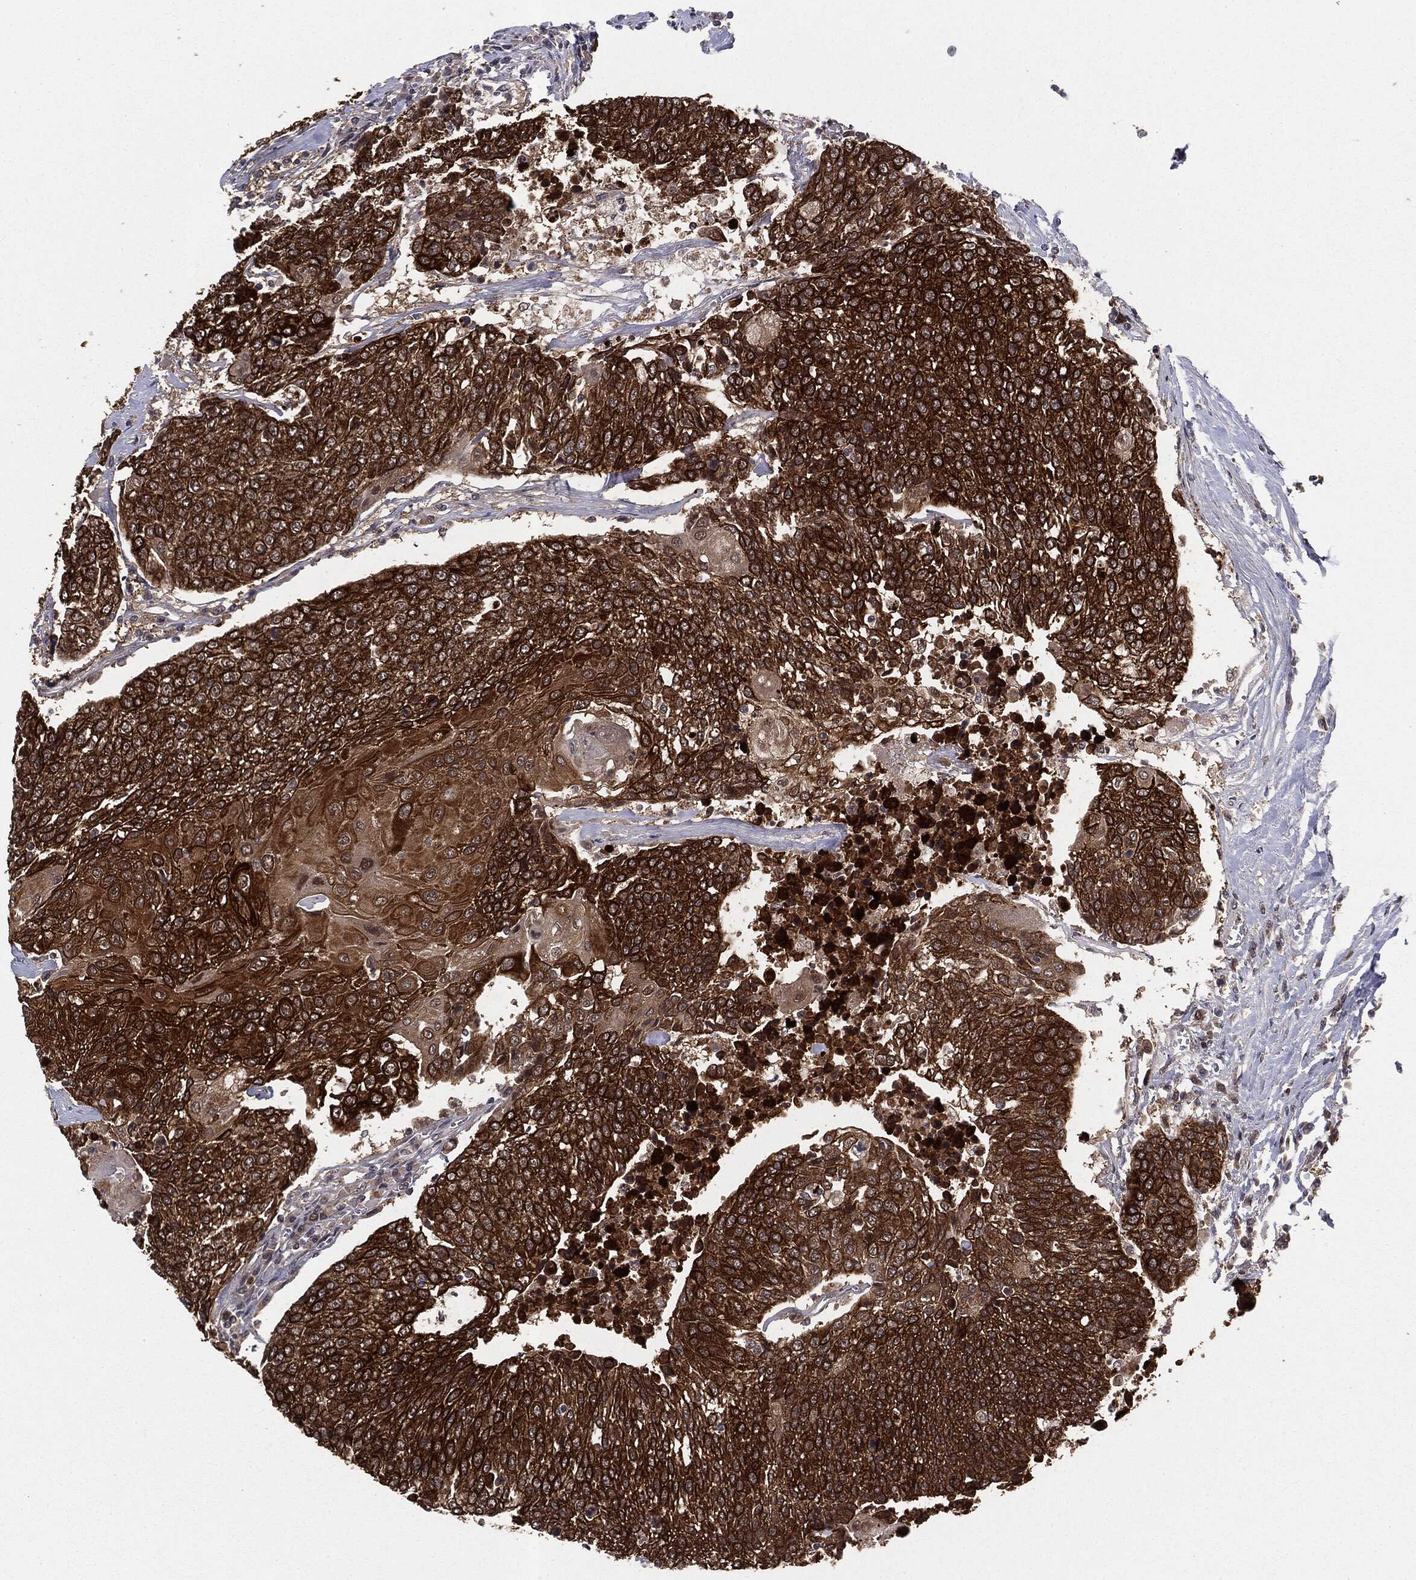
{"staining": {"intensity": "strong", "quantity": ">75%", "location": "cytoplasmic/membranous"}, "tissue": "urothelial cancer", "cell_type": "Tumor cells", "image_type": "cancer", "snomed": [{"axis": "morphology", "description": "Urothelial carcinoma, High grade"}, {"axis": "topography", "description": "Urinary bladder"}], "caption": "Brown immunohistochemical staining in human urothelial cancer displays strong cytoplasmic/membranous staining in approximately >75% of tumor cells.", "gene": "KRT7", "patient": {"sex": "female", "age": 85}}